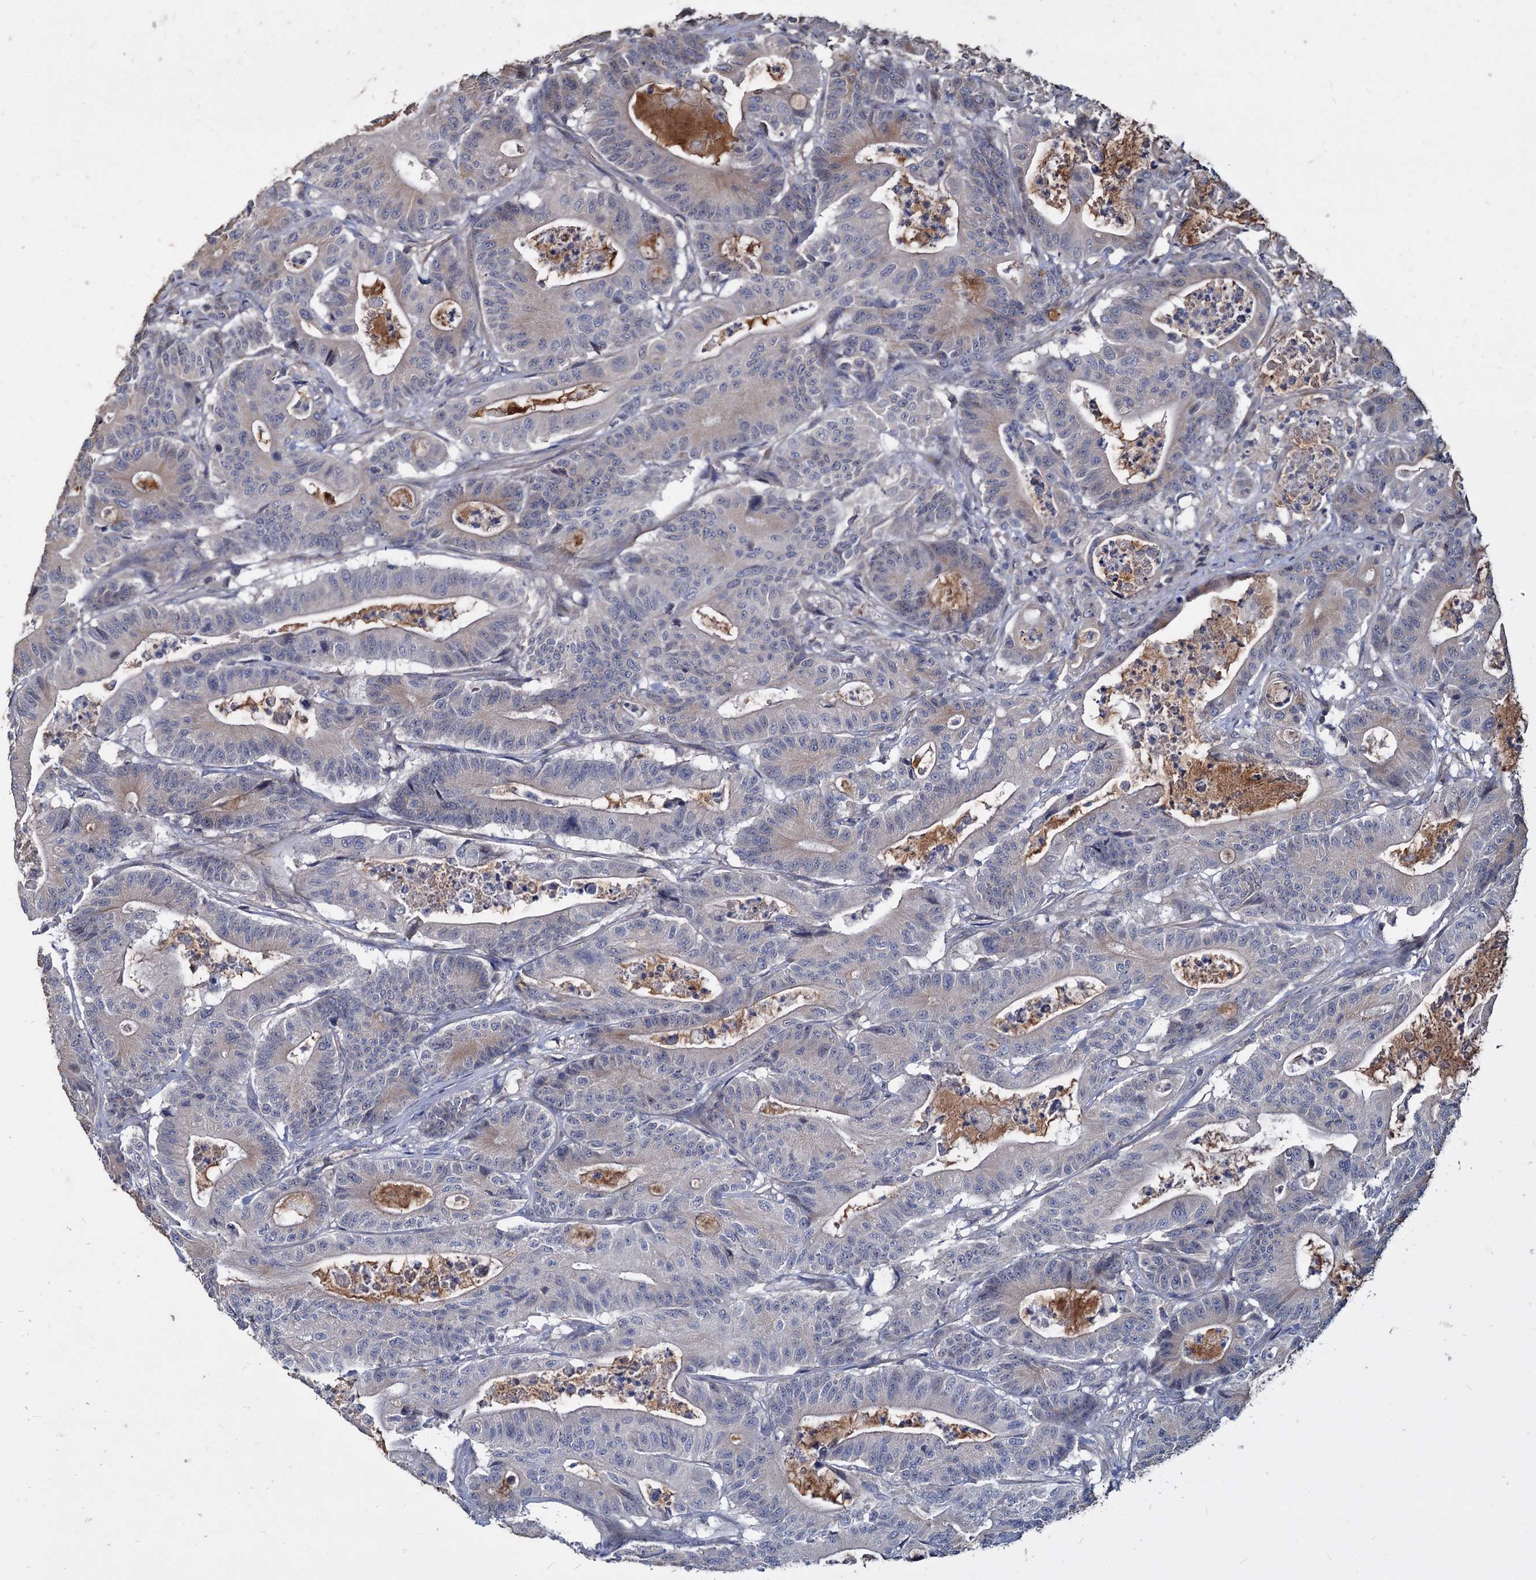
{"staining": {"intensity": "negative", "quantity": "none", "location": "none"}, "tissue": "colorectal cancer", "cell_type": "Tumor cells", "image_type": "cancer", "snomed": [{"axis": "morphology", "description": "Adenocarcinoma, NOS"}, {"axis": "topography", "description": "Colon"}], "caption": "Human colorectal cancer (adenocarcinoma) stained for a protein using IHC exhibits no expression in tumor cells.", "gene": "DEPDC4", "patient": {"sex": "female", "age": 84}}